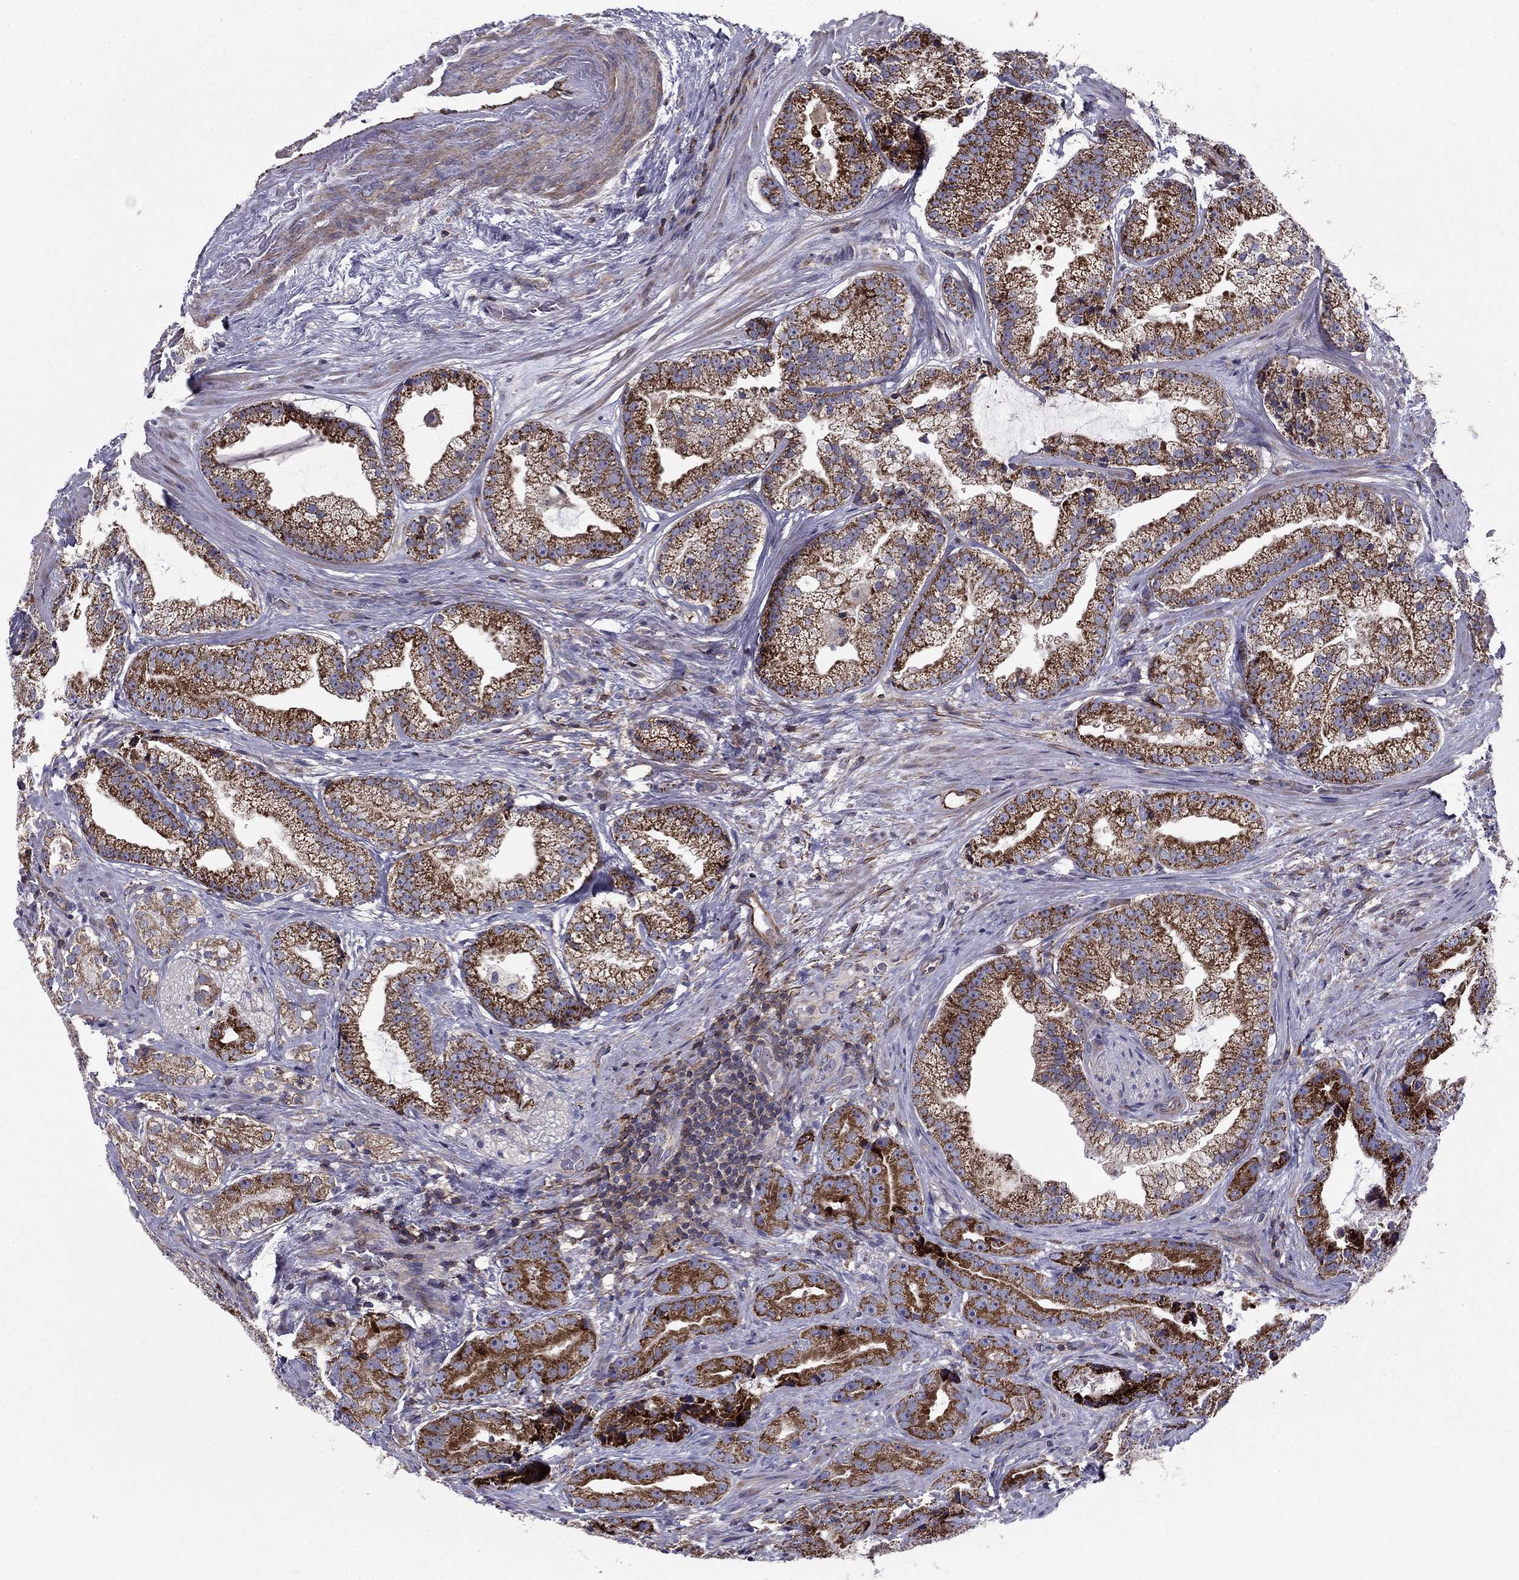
{"staining": {"intensity": "strong", "quantity": "25%-75%", "location": "cytoplasmic/membranous"}, "tissue": "prostate cancer", "cell_type": "Tumor cells", "image_type": "cancer", "snomed": [{"axis": "morphology", "description": "Adenocarcinoma, NOS"}, {"axis": "morphology", "description": "Adenocarcinoma, High grade"}, {"axis": "topography", "description": "Prostate"}], "caption": "Immunohistochemistry image of neoplastic tissue: prostate cancer stained using immunohistochemistry (IHC) reveals high levels of strong protein expression localized specifically in the cytoplasmic/membranous of tumor cells, appearing as a cytoplasmic/membranous brown color.", "gene": "ALG6", "patient": {"sex": "male", "age": 64}}